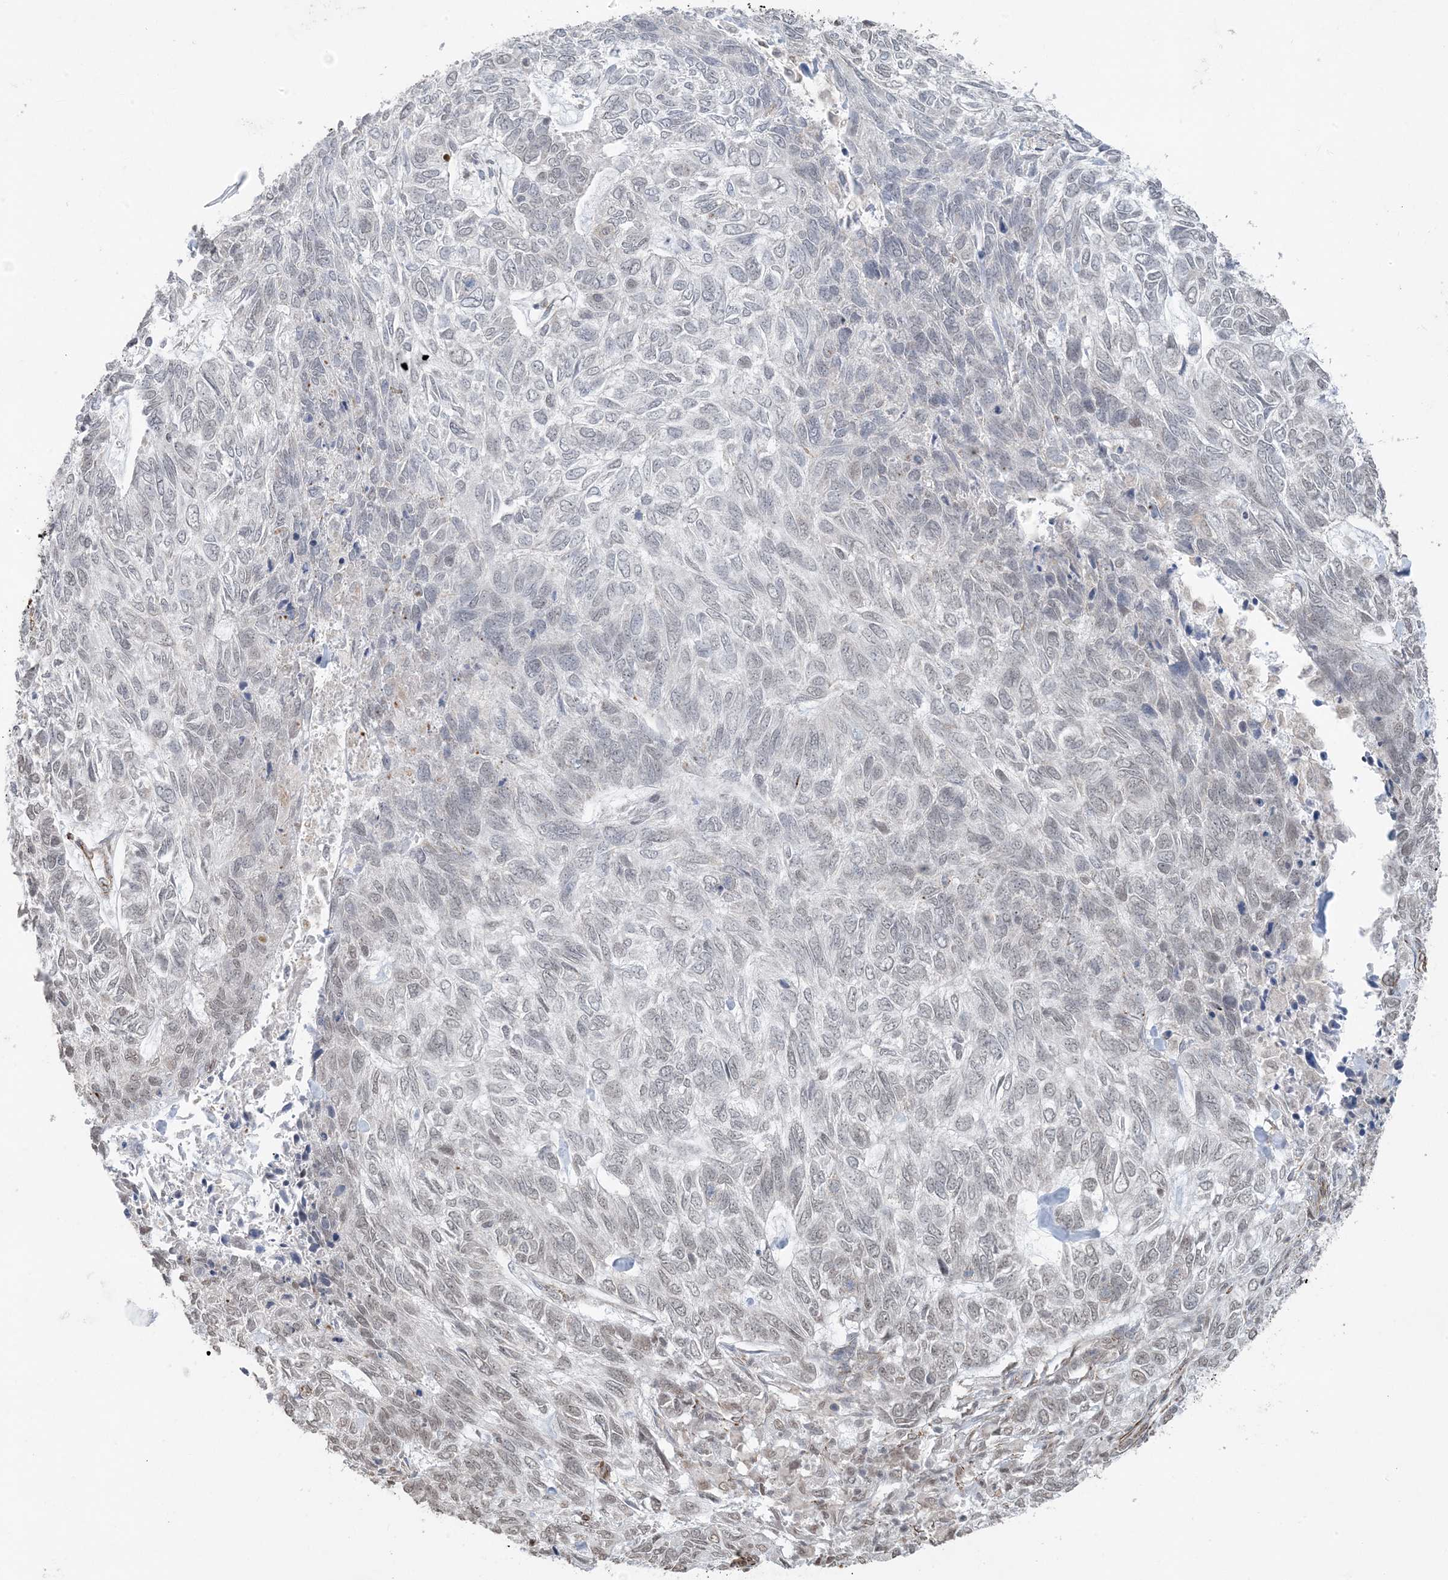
{"staining": {"intensity": "negative", "quantity": "none", "location": "none"}, "tissue": "skin cancer", "cell_type": "Tumor cells", "image_type": "cancer", "snomed": [{"axis": "morphology", "description": "Basal cell carcinoma"}, {"axis": "topography", "description": "Skin"}], "caption": "Basal cell carcinoma (skin) was stained to show a protein in brown. There is no significant expression in tumor cells.", "gene": "CHCHD4", "patient": {"sex": "female", "age": 65}}